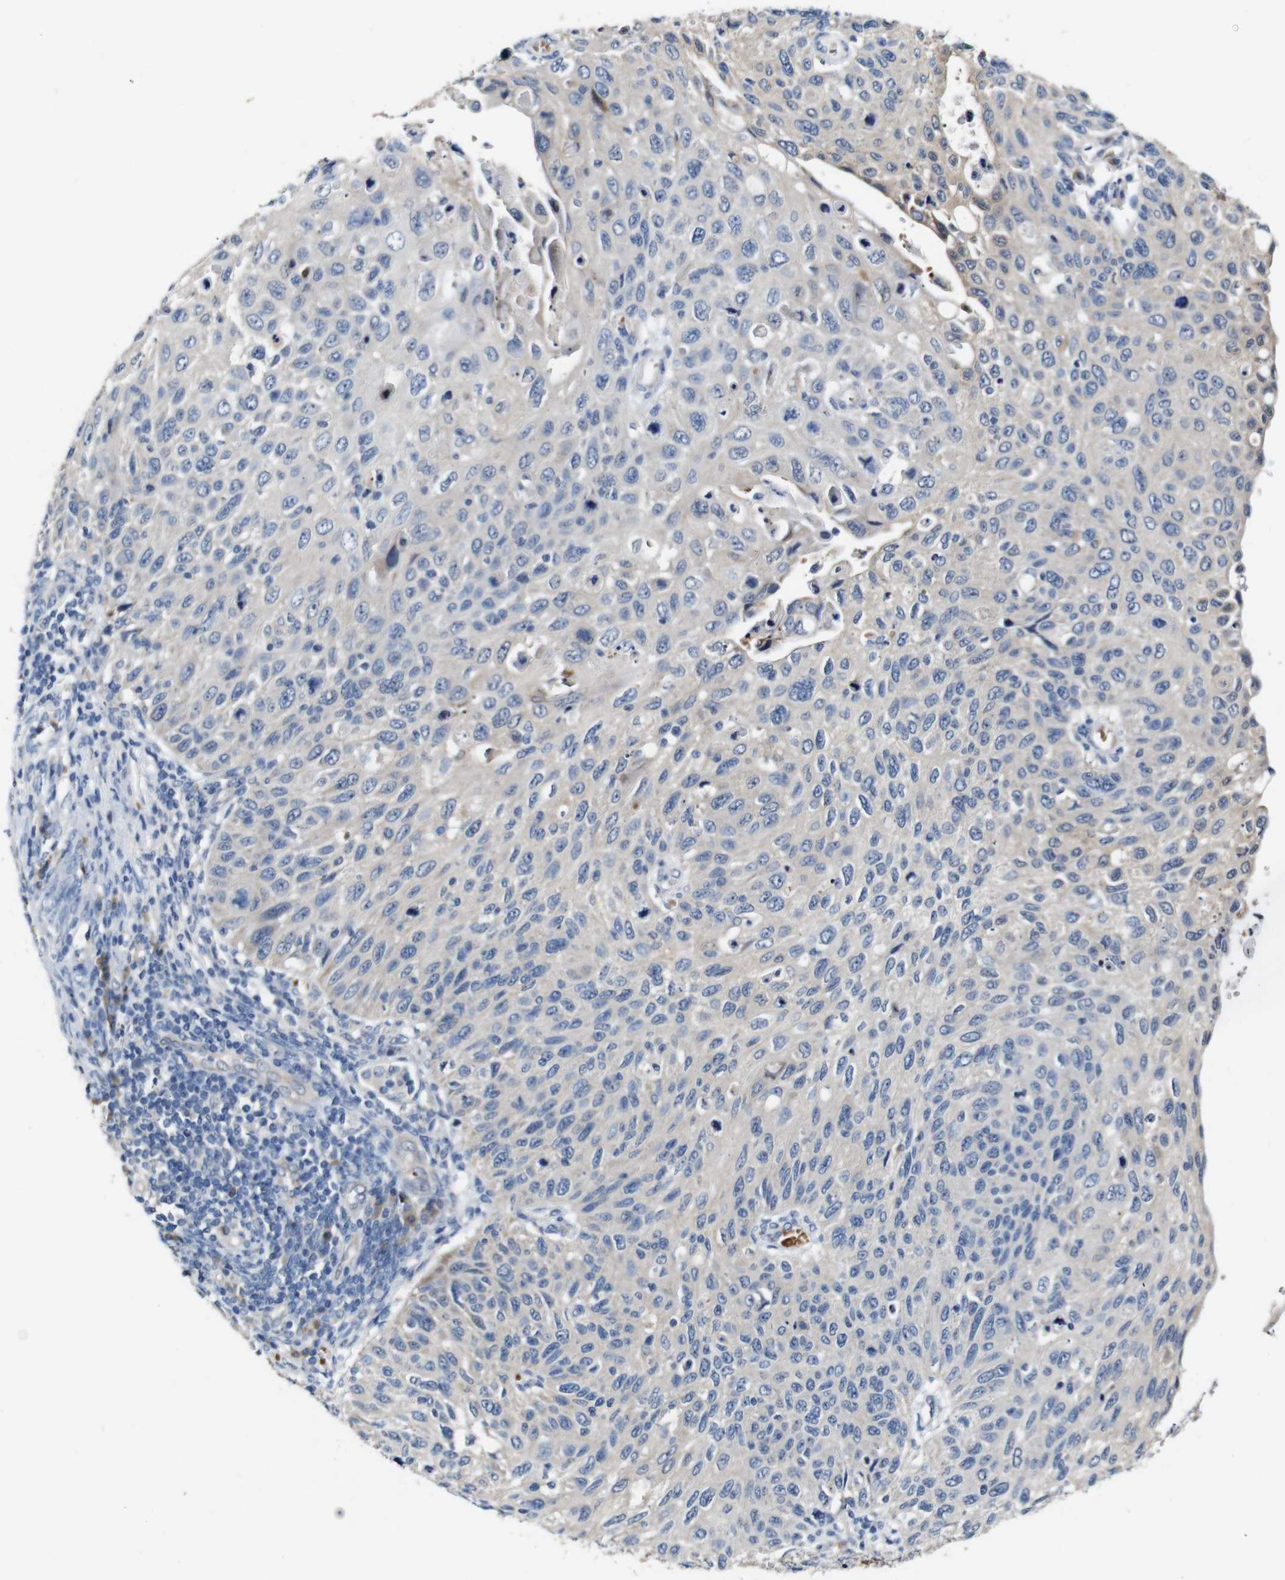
{"staining": {"intensity": "weak", "quantity": "<25%", "location": "cytoplasmic/membranous"}, "tissue": "cervical cancer", "cell_type": "Tumor cells", "image_type": "cancer", "snomed": [{"axis": "morphology", "description": "Squamous cell carcinoma, NOS"}, {"axis": "topography", "description": "Cervix"}], "caption": "Tumor cells are negative for brown protein staining in squamous cell carcinoma (cervical).", "gene": "TBC1D32", "patient": {"sex": "female", "age": 70}}